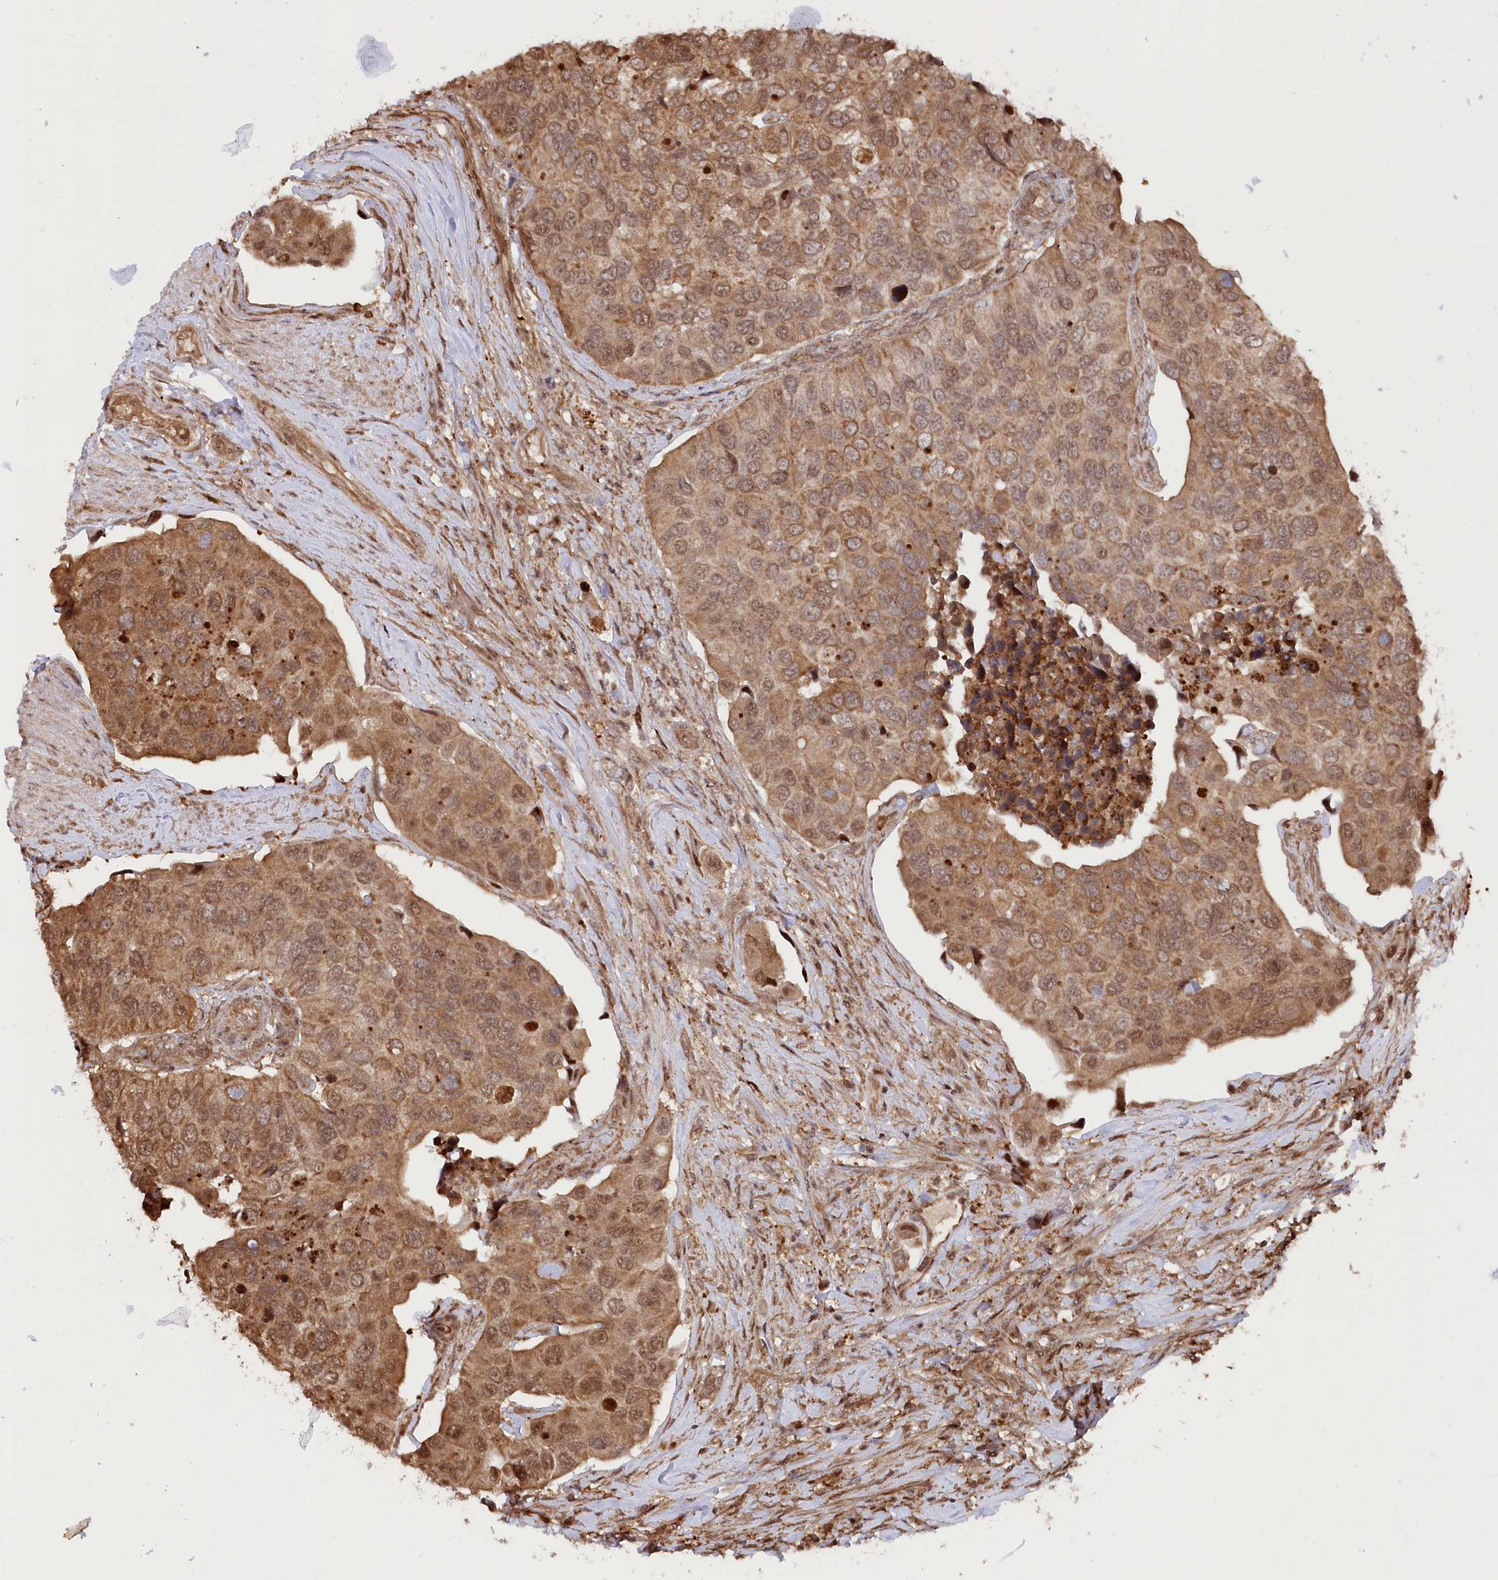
{"staining": {"intensity": "moderate", "quantity": ">75%", "location": "cytoplasmic/membranous,nuclear"}, "tissue": "urothelial cancer", "cell_type": "Tumor cells", "image_type": "cancer", "snomed": [{"axis": "morphology", "description": "Urothelial carcinoma, High grade"}, {"axis": "topography", "description": "Urinary bladder"}], "caption": "Immunohistochemical staining of human urothelial cancer shows medium levels of moderate cytoplasmic/membranous and nuclear protein staining in approximately >75% of tumor cells.", "gene": "PSMA1", "patient": {"sex": "male", "age": 74}}